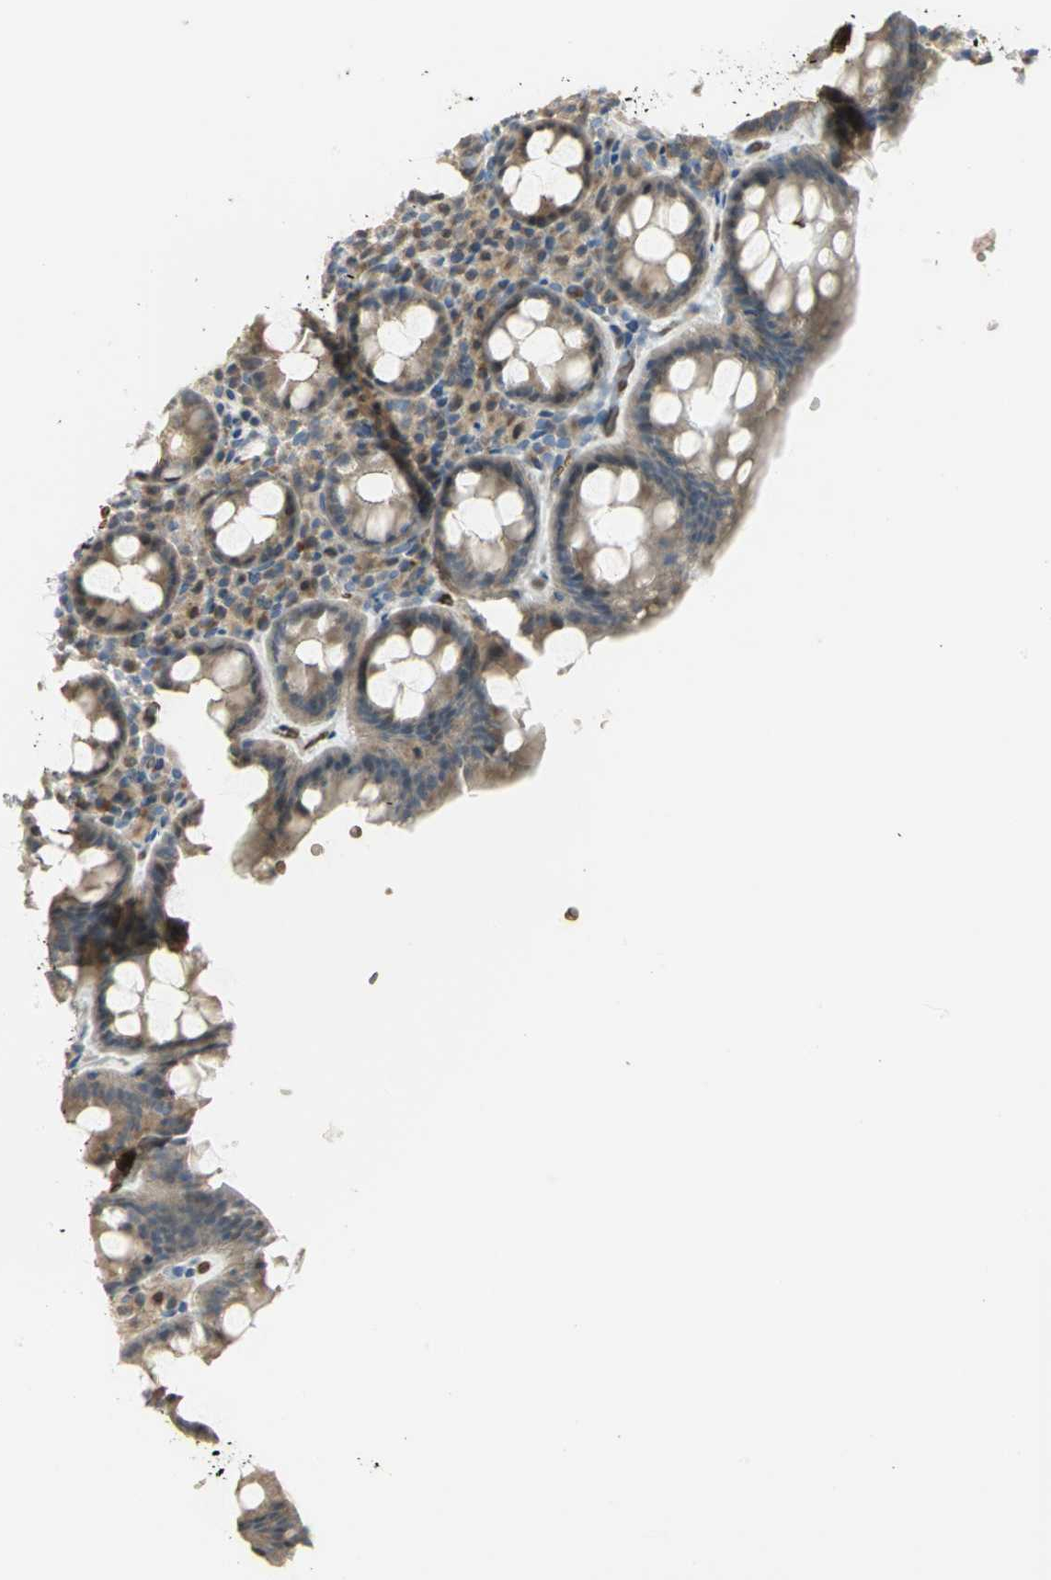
{"staining": {"intensity": "moderate", "quantity": ">75%", "location": "cytoplasmic/membranous"}, "tissue": "rectum", "cell_type": "Glandular cells", "image_type": "normal", "snomed": [{"axis": "morphology", "description": "Normal tissue, NOS"}, {"axis": "topography", "description": "Rectum"}], "caption": "Brown immunohistochemical staining in unremarkable rectum demonstrates moderate cytoplasmic/membranous staining in approximately >75% of glandular cells.", "gene": "ANK1", "patient": {"sex": "male", "age": 92}}